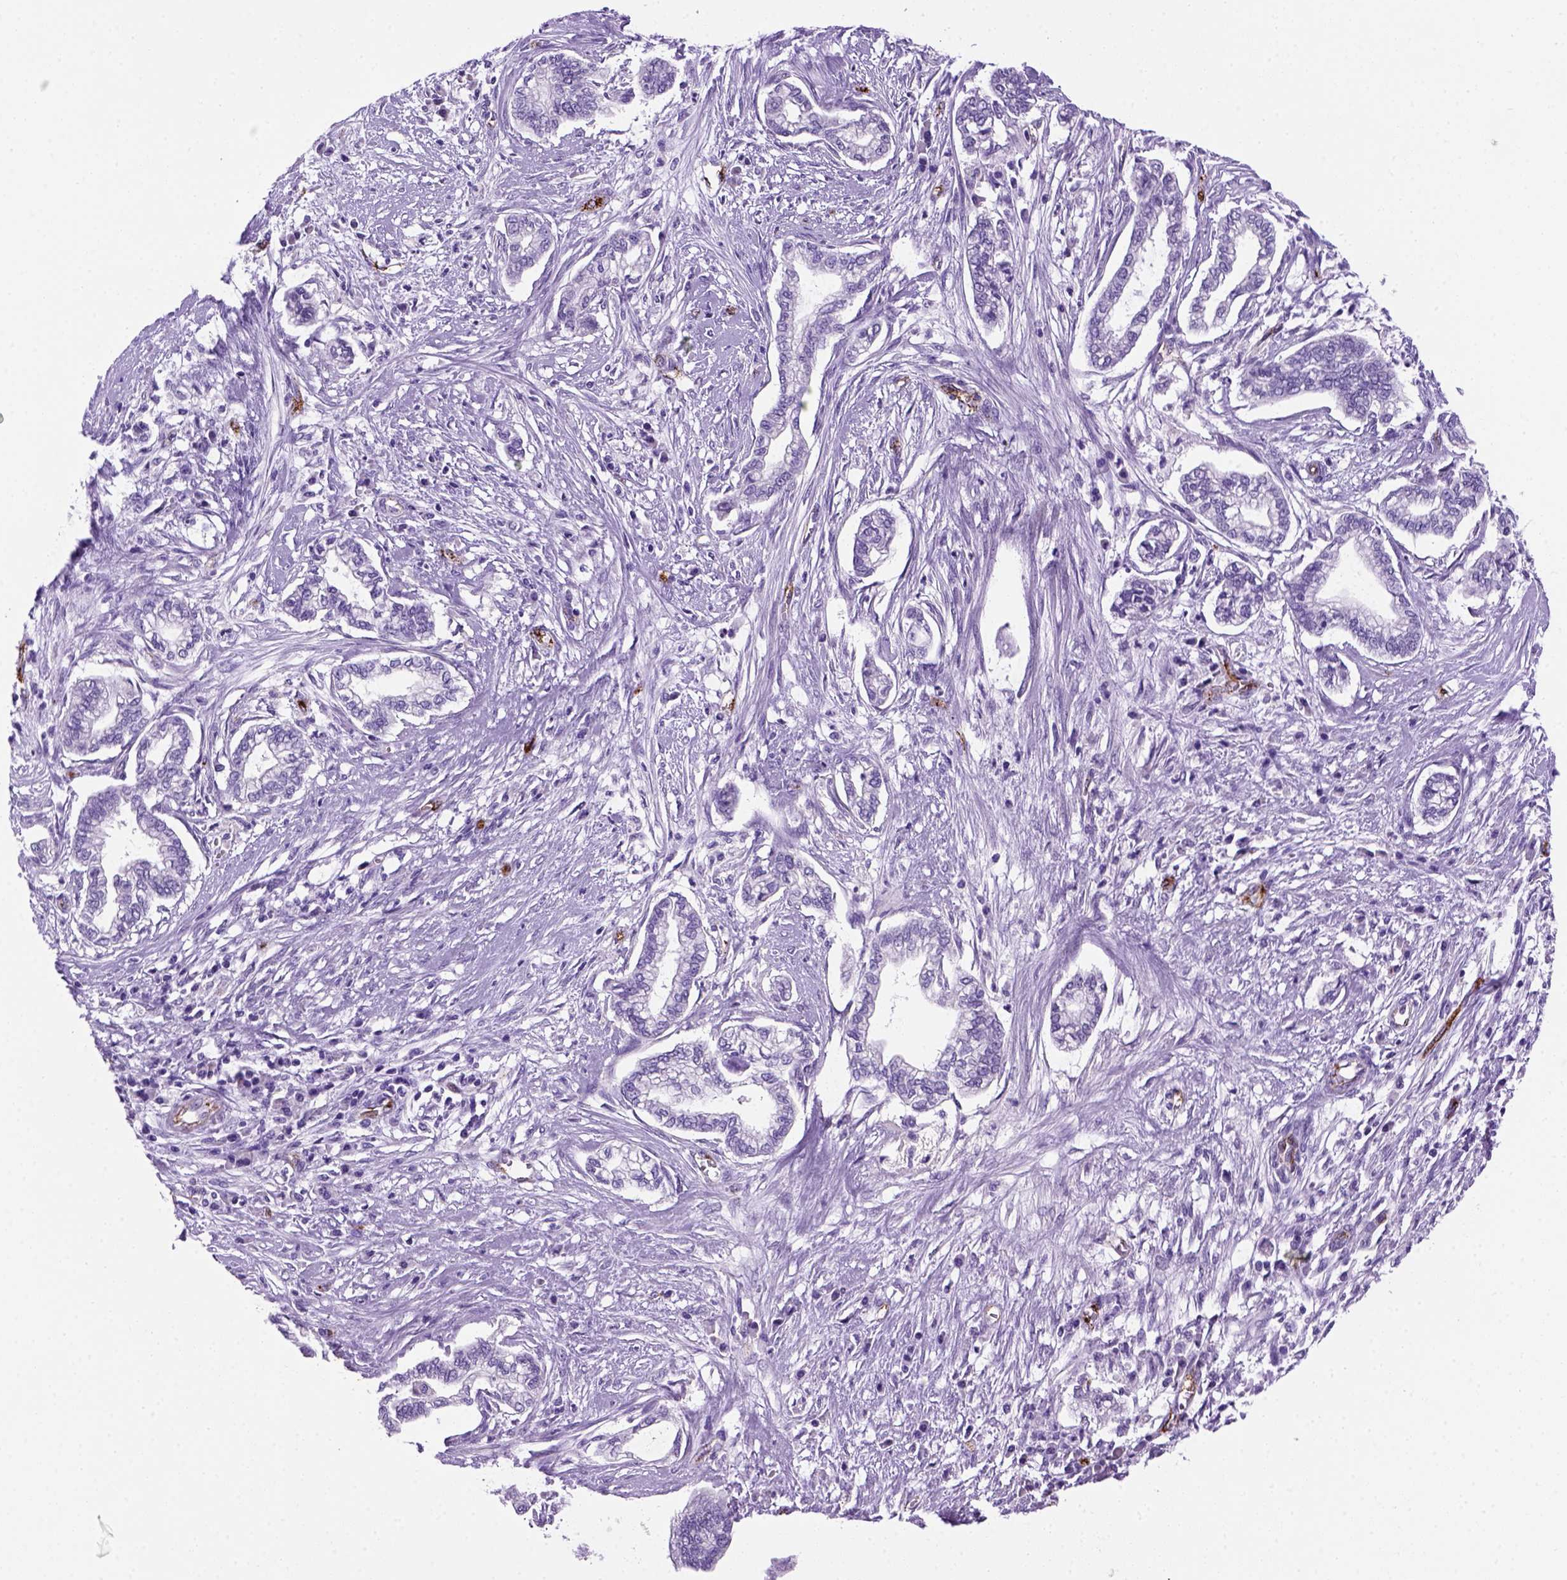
{"staining": {"intensity": "negative", "quantity": "none", "location": "none"}, "tissue": "cervical cancer", "cell_type": "Tumor cells", "image_type": "cancer", "snomed": [{"axis": "morphology", "description": "Adenocarcinoma, NOS"}, {"axis": "topography", "description": "Cervix"}], "caption": "Cervical adenocarcinoma was stained to show a protein in brown. There is no significant positivity in tumor cells.", "gene": "VWF", "patient": {"sex": "female", "age": 62}}